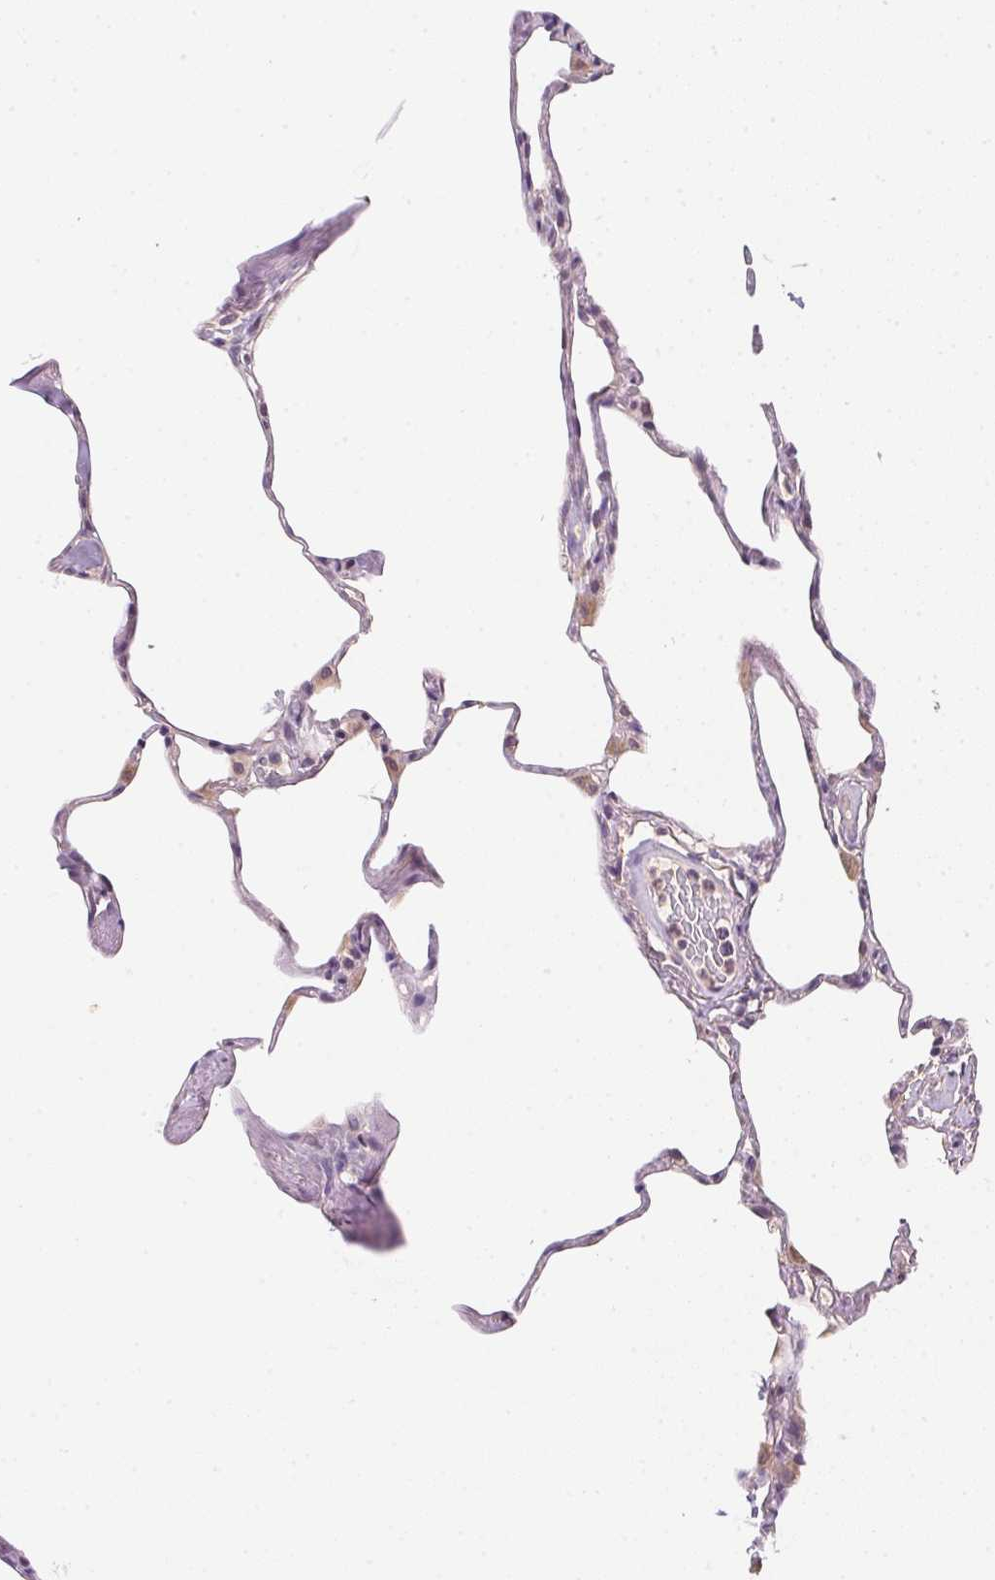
{"staining": {"intensity": "negative", "quantity": "none", "location": "none"}, "tissue": "lung", "cell_type": "Alveolar cells", "image_type": "normal", "snomed": [{"axis": "morphology", "description": "Normal tissue, NOS"}, {"axis": "topography", "description": "Lung"}], "caption": "The IHC image has no significant staining in alveolar cells of lung.", "gene": "ALDH8A1", "patient": {"sex": "male", "age": 65}}